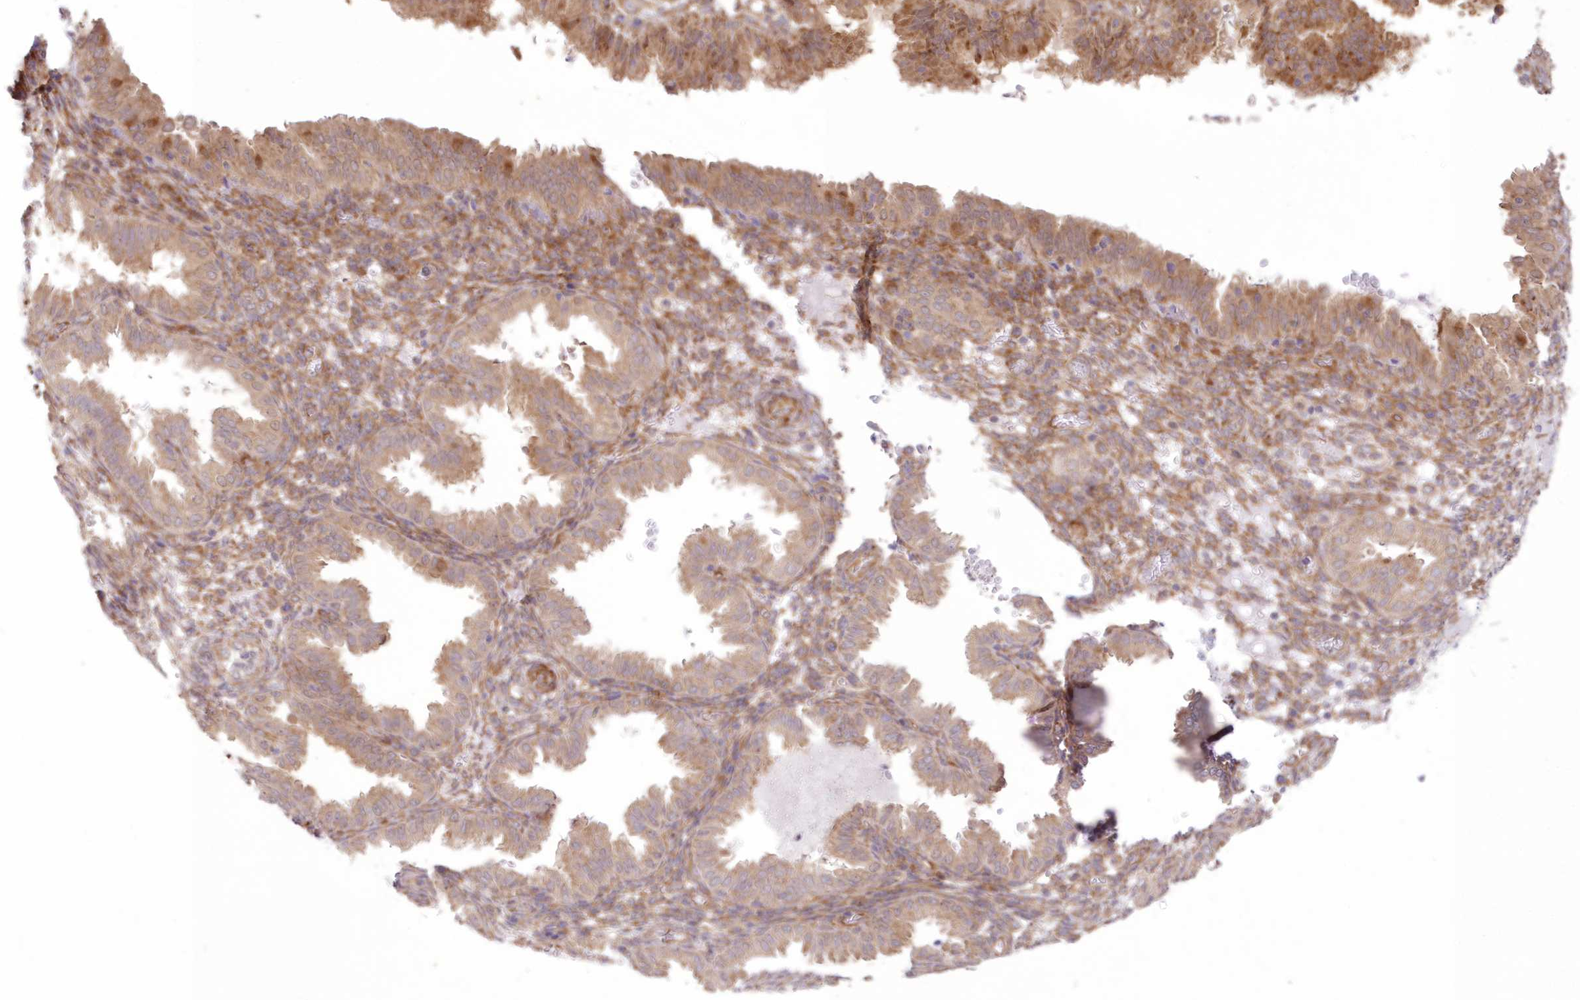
{"staining": {"intensity": "moderate", "quantity": ">75%", "location": "cytoplasmic/membranous"}, "tissue": "endometrium", "cell_type": "Cells in endometrial stroma", "image_type": "normal", "snomed": [{"axis": "morphology", "description": "Normal tissue, NOS"}, {"axis": "topography", "description": "Endometrium"}], "caption": "Endometrium stained for a protein (brown) reveals moderate cytoplasmic/membranous positive positivity in approximately >75% of cells in endometrial stroma.", "gene": "RNPEP", "patient": {"sex": "female", "age": 33}}